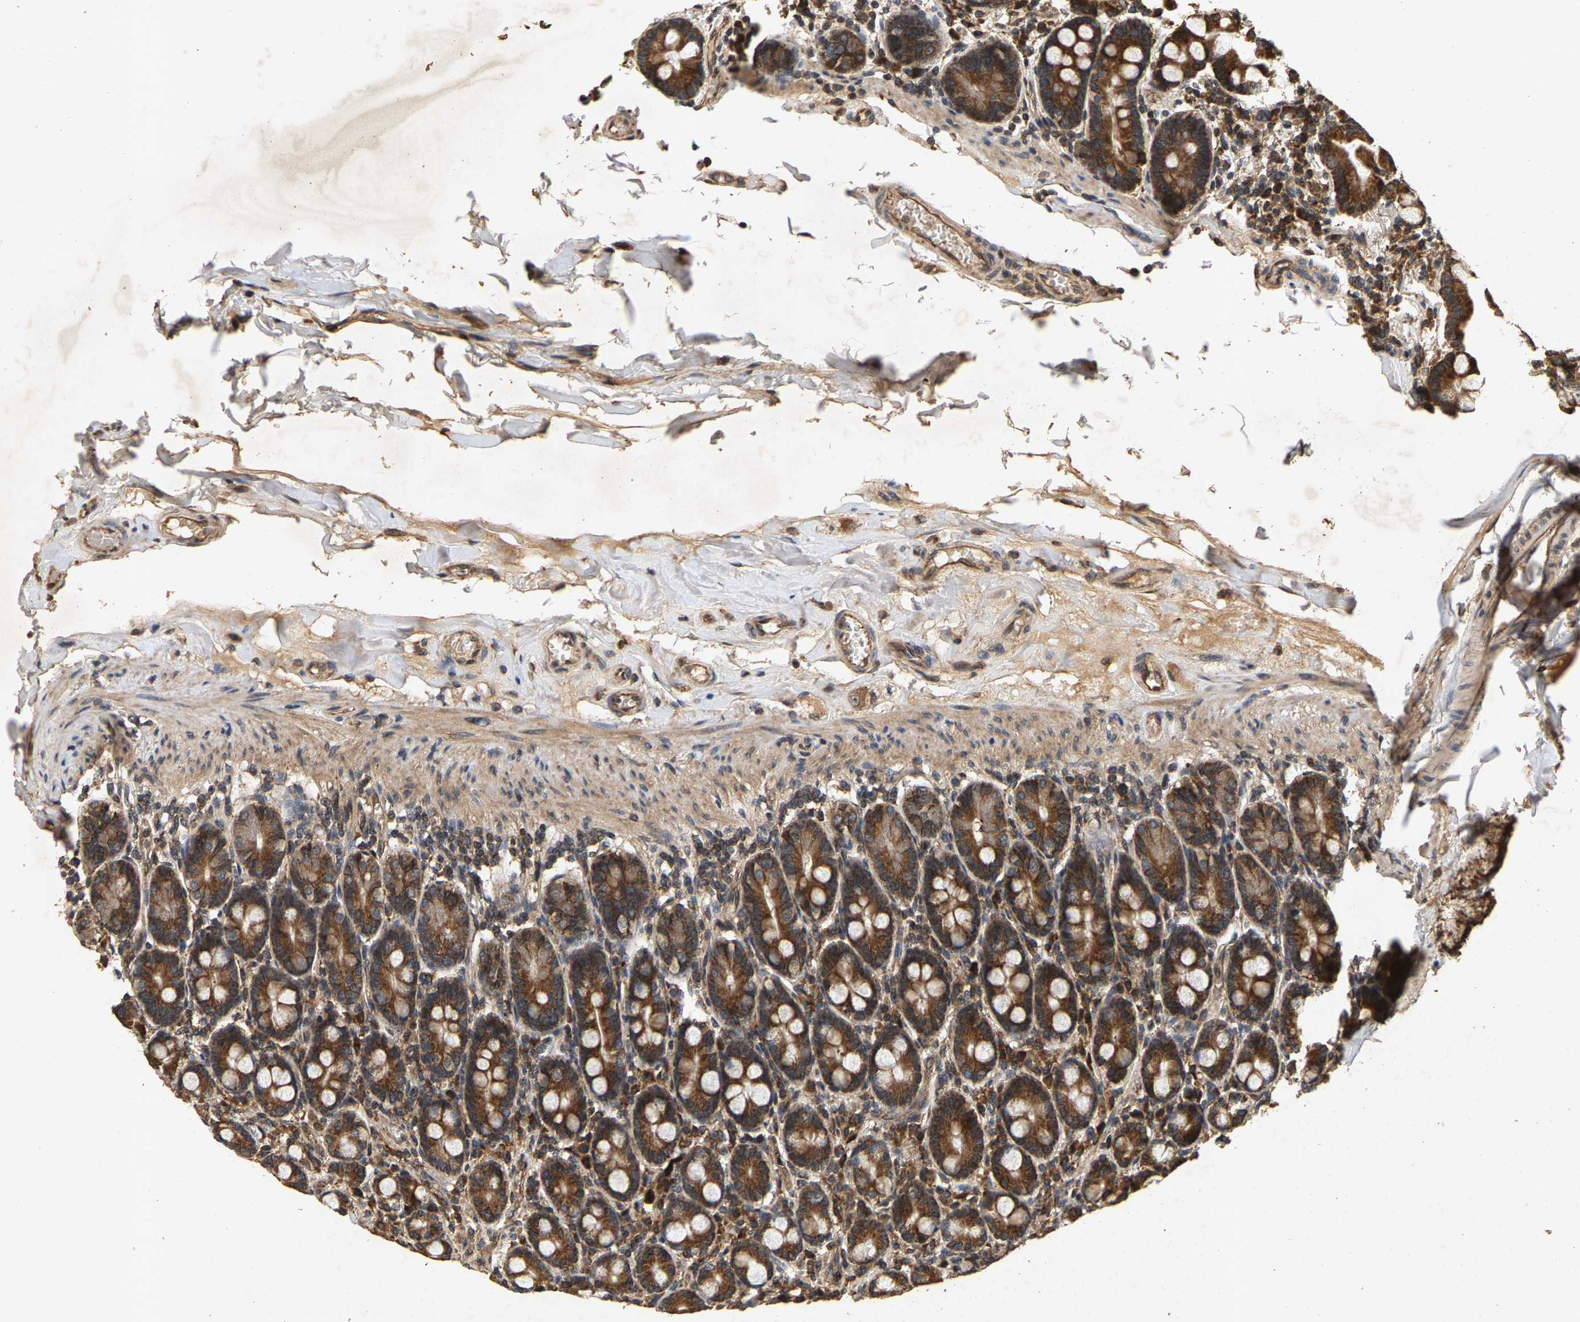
{"staining": {"intensity": "strong", "quantity": ">75%", "location": "cytoplasmic/membranous"}, "tissue": "duodenum", "cell_type": "Glandular cells", "image_type": "normal", "snomed": [{"axis": "morphology", "description": "Normal tissue, NOS"}, {"axis": "topography", "description": "Duodenum"}], "caption": "About >75% of glandular cells in benign duodenum reveal strong cytoplasmic/membranous protein staining as visualized by brown immunohistochemical staining.", "gene": "CIDEC", "patient": {"sex": "male", "age": 50}}